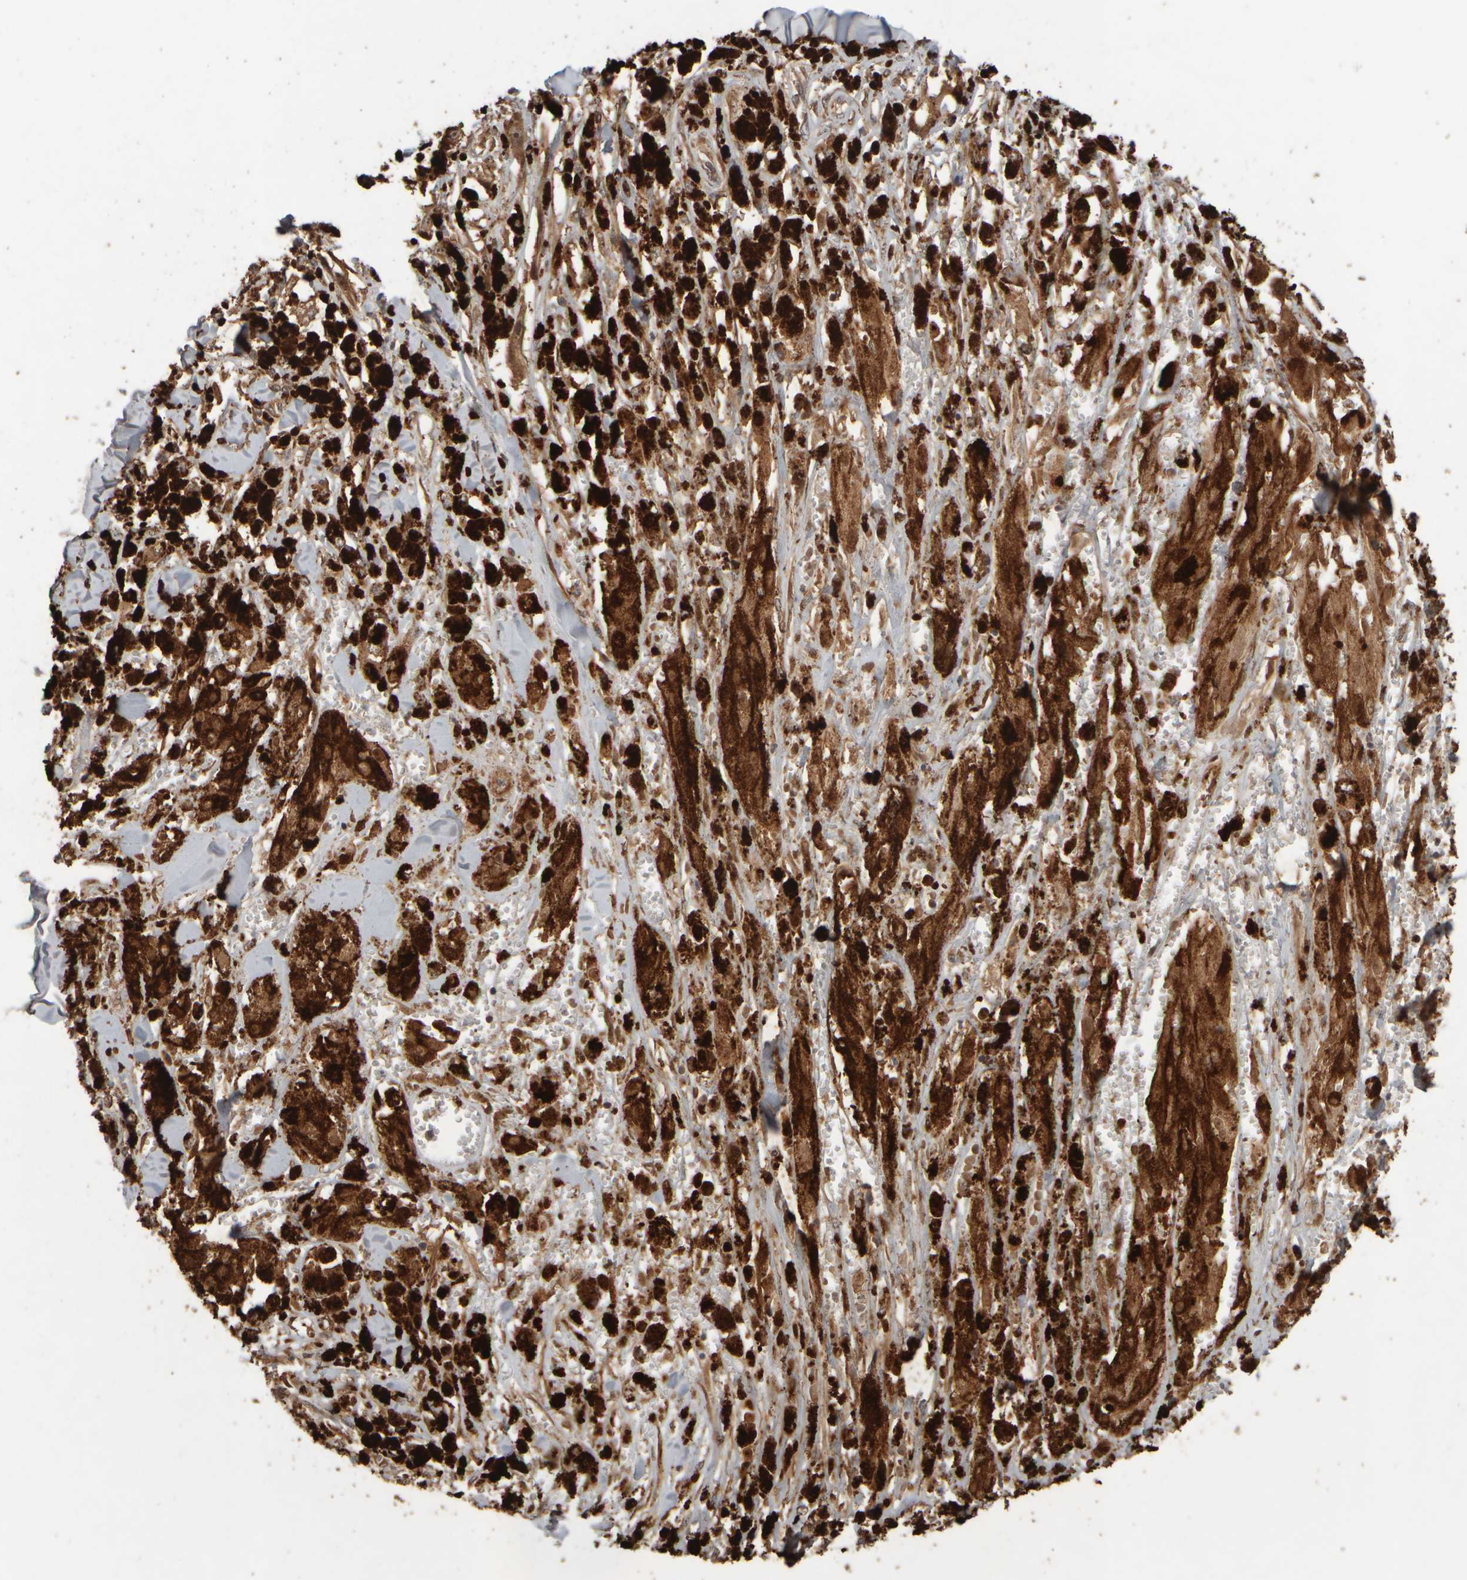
{"staining": {"intensity": "moderate", "quantity": ">75%", "location": "cytoplasmic/membranous,nuclear"}, "tissue": "melanoma", "cell_type": "Tumor cells", "image_type": "cancer", "snomed": [{"axis": "morphology", "description": "Malignant melanoma, NOS"}, {"axis": "topography", "description": "Skin"}], "caption": "Brown immunohistochemical staining in human malignant melanoma demonstrates moderate cytoplasmic/membranous and nuclear expression in about >75% of tumor cells.", "gene": "SPHK1", "patient": {"sex": "male", "age": 88}}